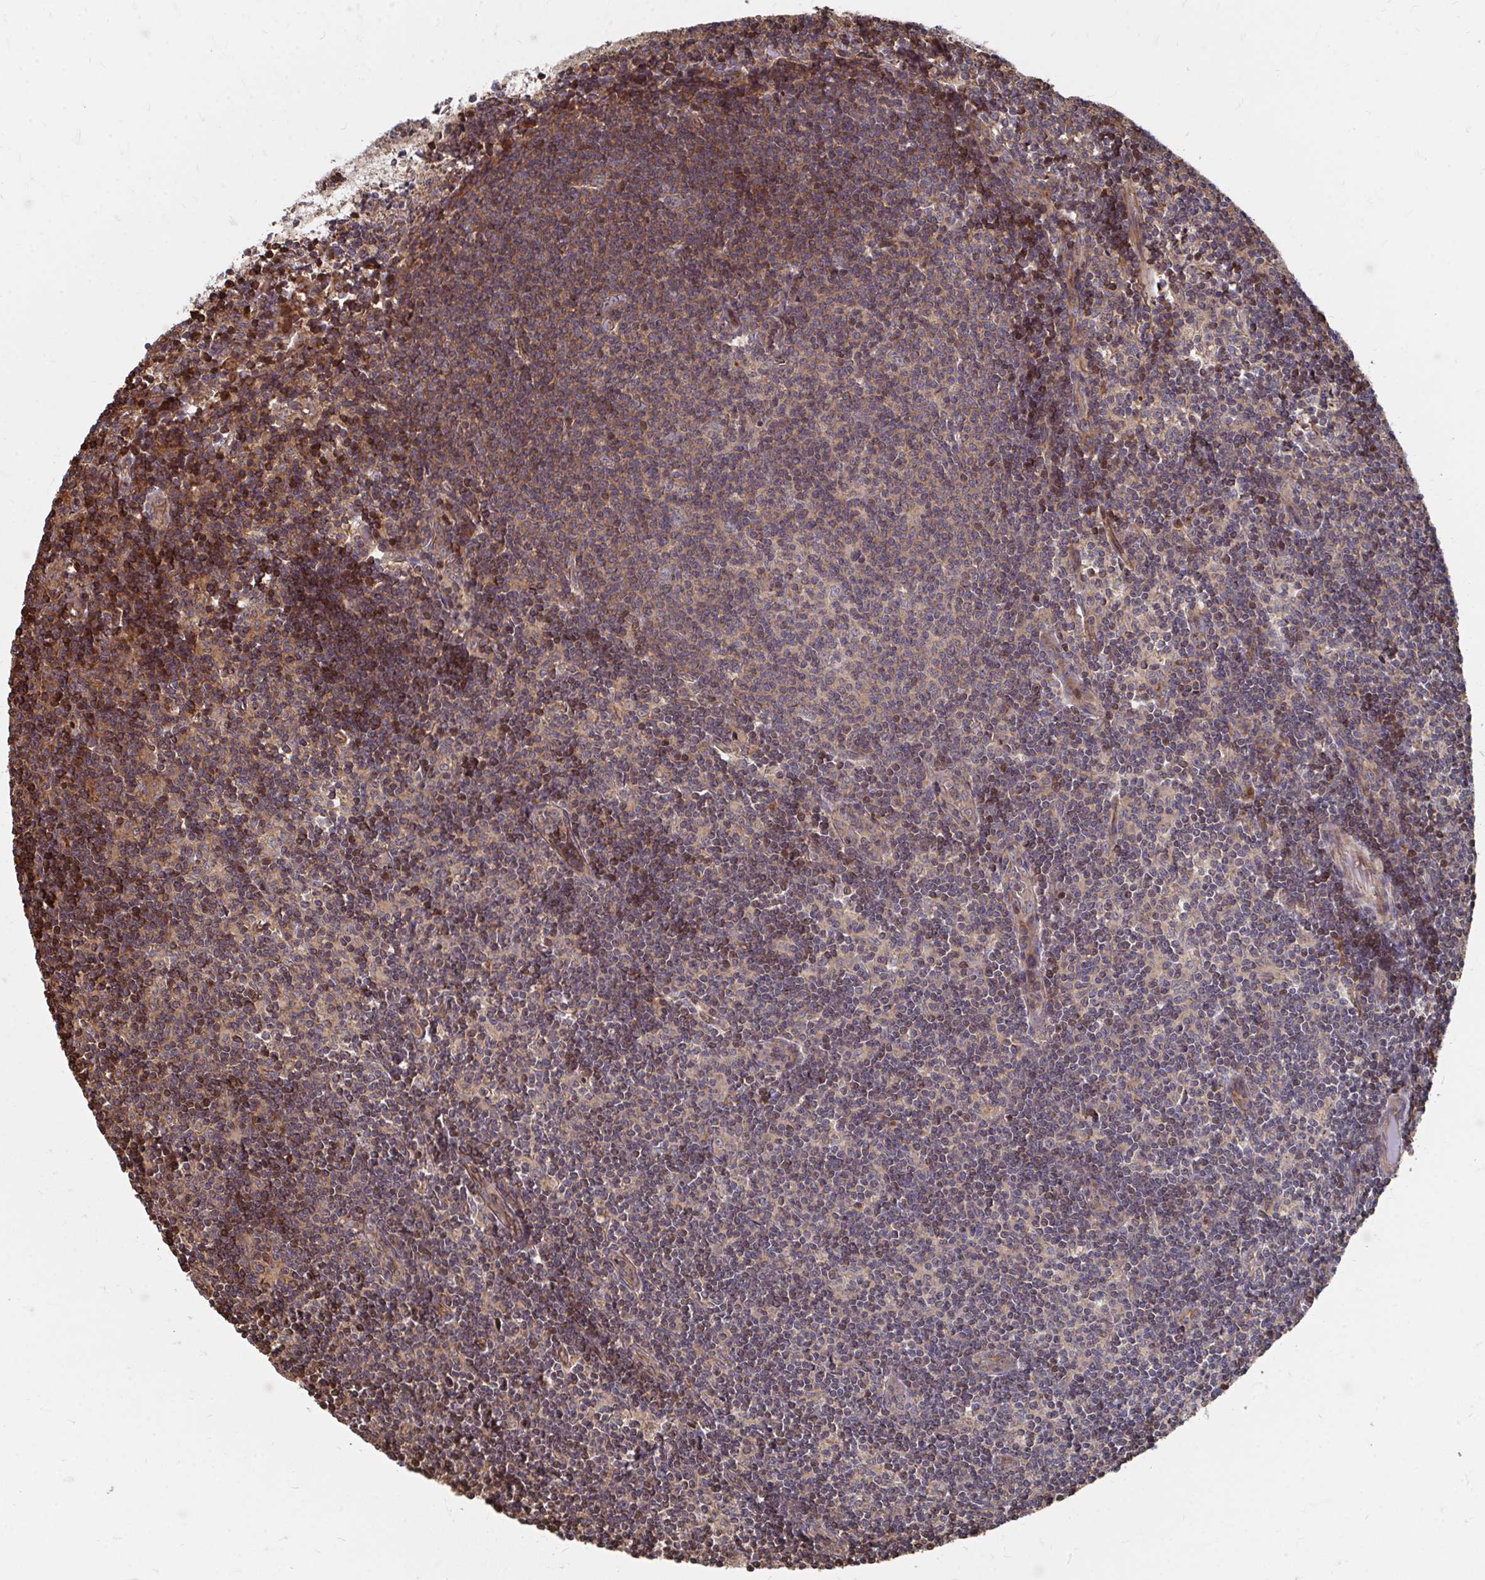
{"staining": {"intensity": "moderate", "quantity": "25%-75%", "location": "cytoplasmic/membranous"}, "tissue": "lymph node", "cell_type": "Non-germinal center cells", "image_type": "normal", "snomed": [{"axis": "morphology", "description": "Normal tissue, NOS"}, {"axis": "topography", "description": "Lymph node"}], "caption": "A medium amount of moderate cytoplasmic/membranous expression is present in approximately 25%-75% of non-germinal center cells in unremarkable lymph node. Nuclei are stained in blue.", "gene": "FAM89A", "patient": {"sex": "female", "age": 31}}